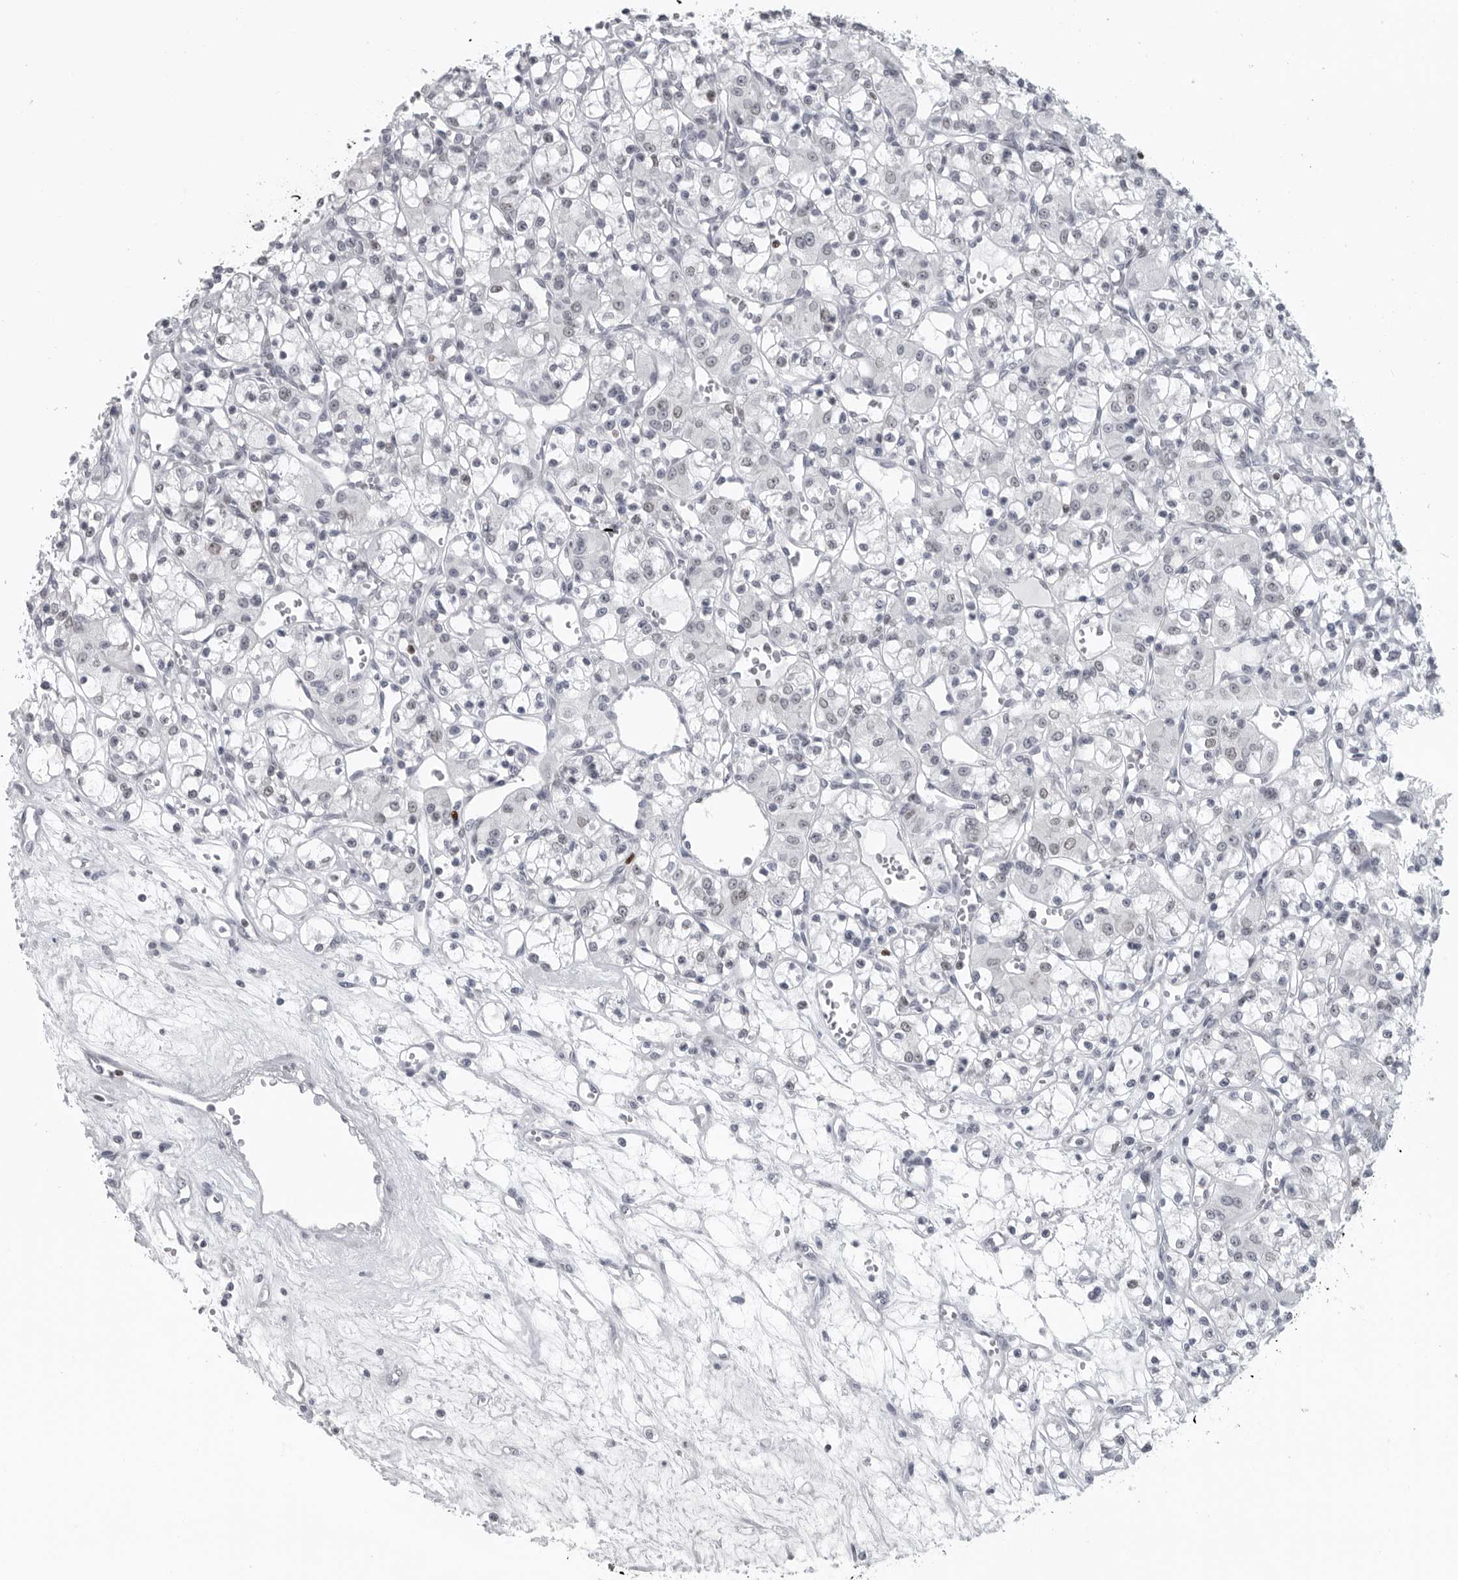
{"staining": {"intensity": "weak", "quantity": "<25%", "location": "nuclear"}, "tissue": "renal cancer", "cell_type": "Tumor cells", "image_type": "cancer", "snomed": [{"axis": "morphology", "description": "Adenocarcinoma, NOS"}, {"axis": "topography", "description": "Kidney"}], "caption": "Human renal adenocarcinoma stained for a protein using immunohistochemistry displays no positivity in tumor cells.", "gene": "SATB2", "patient": {"sex": "female", "age": 59}}